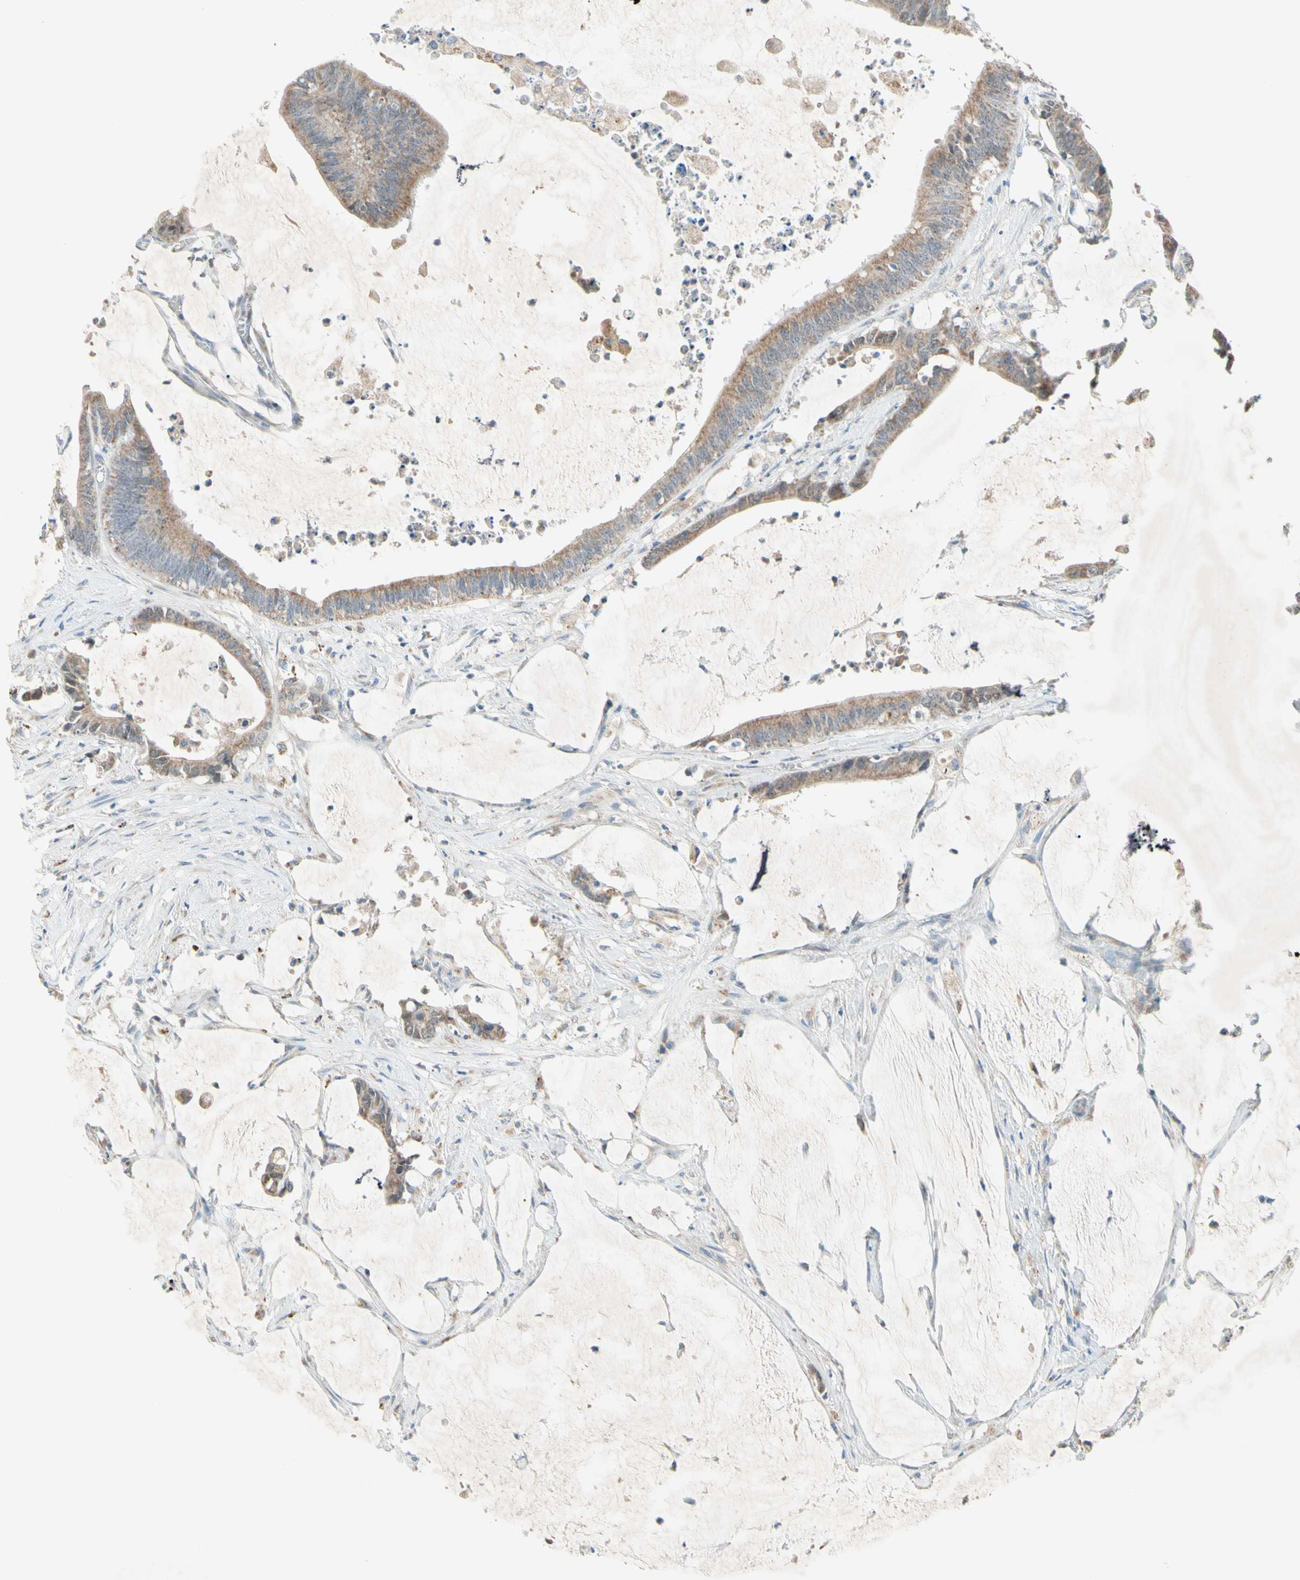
{"staining": {"intensity": "weak", "quantity": ">75%", "location": "cytoplasmic/membranous"}, "tissue": "colorectal cancer", "cell_type": "Tumor cells", "image_type": "cancer", "snomed": [{"axis": "morphology", "description": "Adenocarcinoma, NOS"}, {"axis": "topography", "description": "Rectum"}], "caption": "A histopathology image of colorectal cancer stained for a protein displays weak cytoplasmic/membranous brown staining in tumor cells. (DAB = brown stain, brightfield microscopy at high magnification).", "gene": "MFF", "patient": {"sex": "female", "age": 66}}